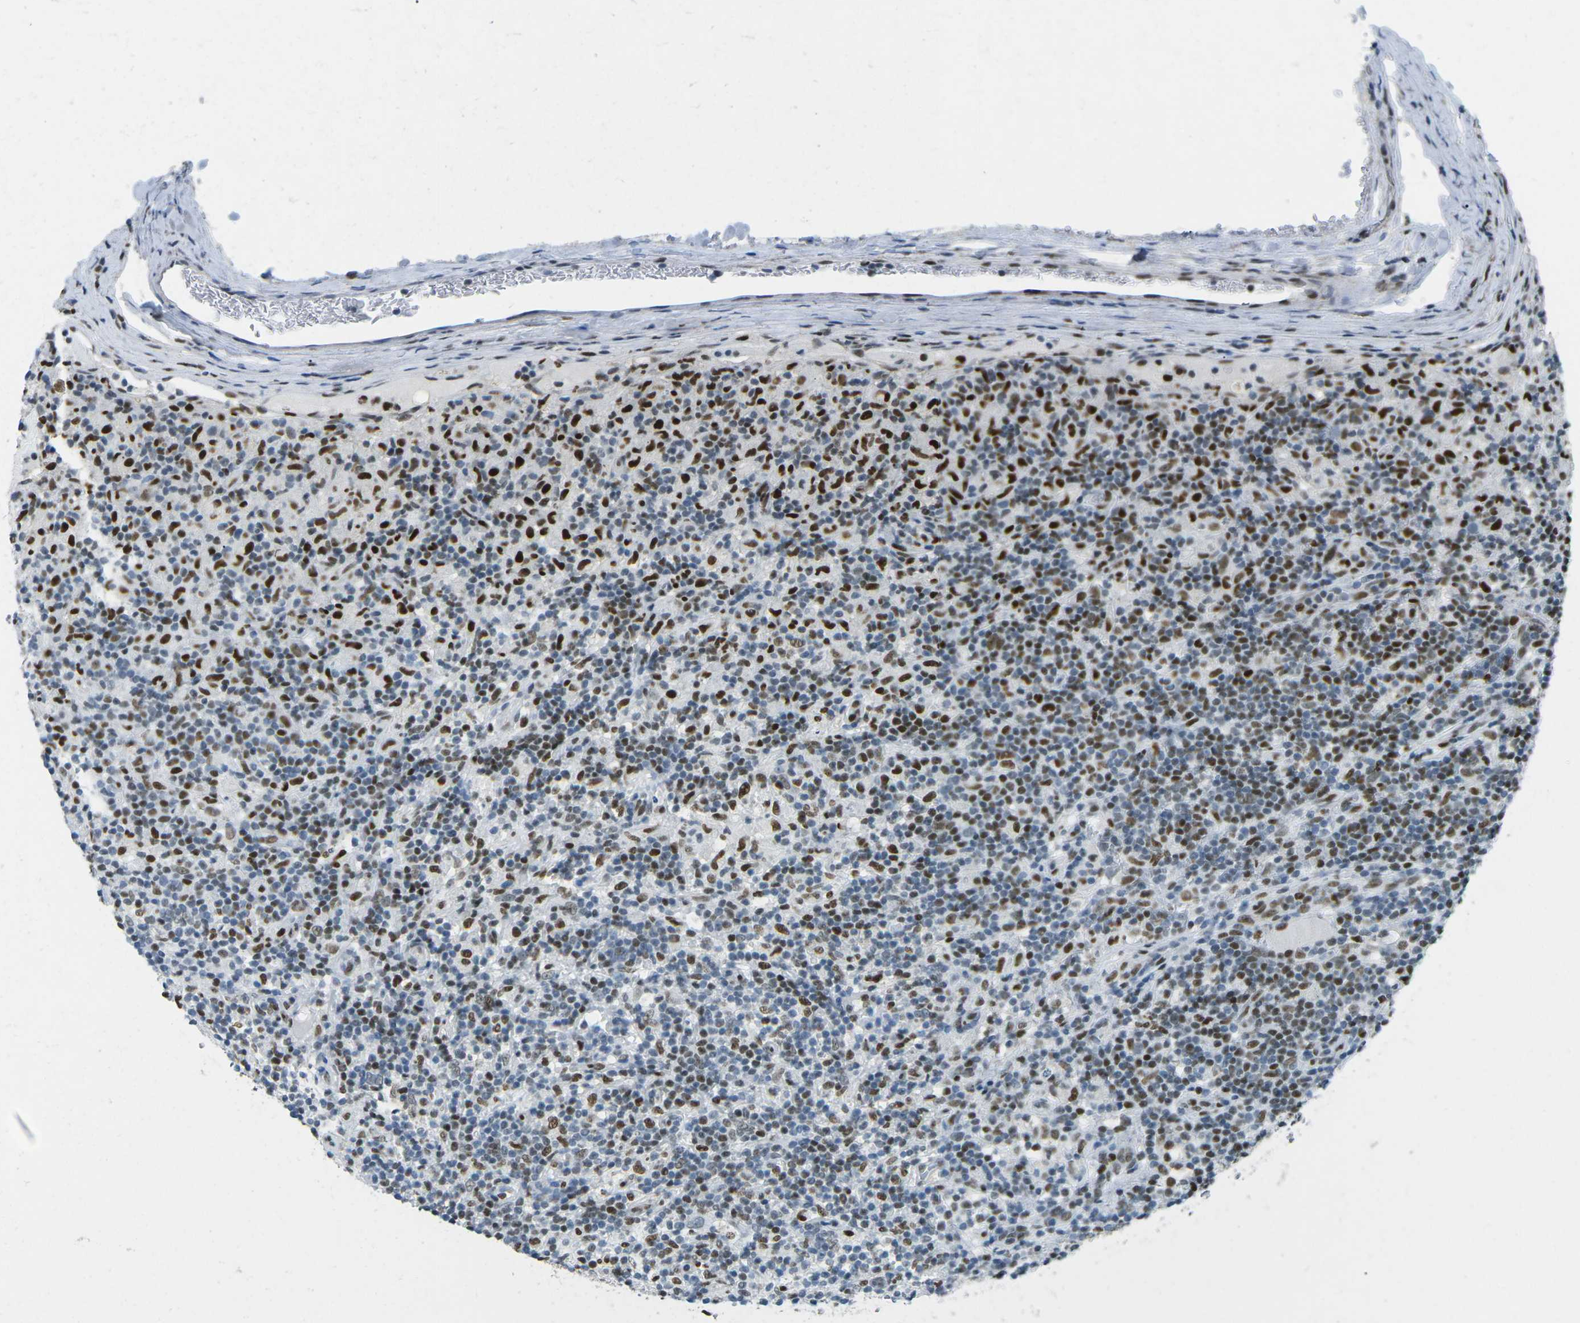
{"staining": {"intensity": "strong", "quantity": ">75%", "location": "nuclear"}, "tissue": "lymphoma", "cell_type": "Tumor cells", "image_type": "cancer", "snomed": [{"axis": "morphology", "description": "Hodgkin's disease, NOS"}, {"axis": "topography", "description": "Lymph node"}], "caption": "Human lymphoma stained for a protein (brown) reveals strong nuclear positive expression in approximately >75% of tumor cells.", "gene": "RB1", "patient": {"sex": "male", "age": 70}}